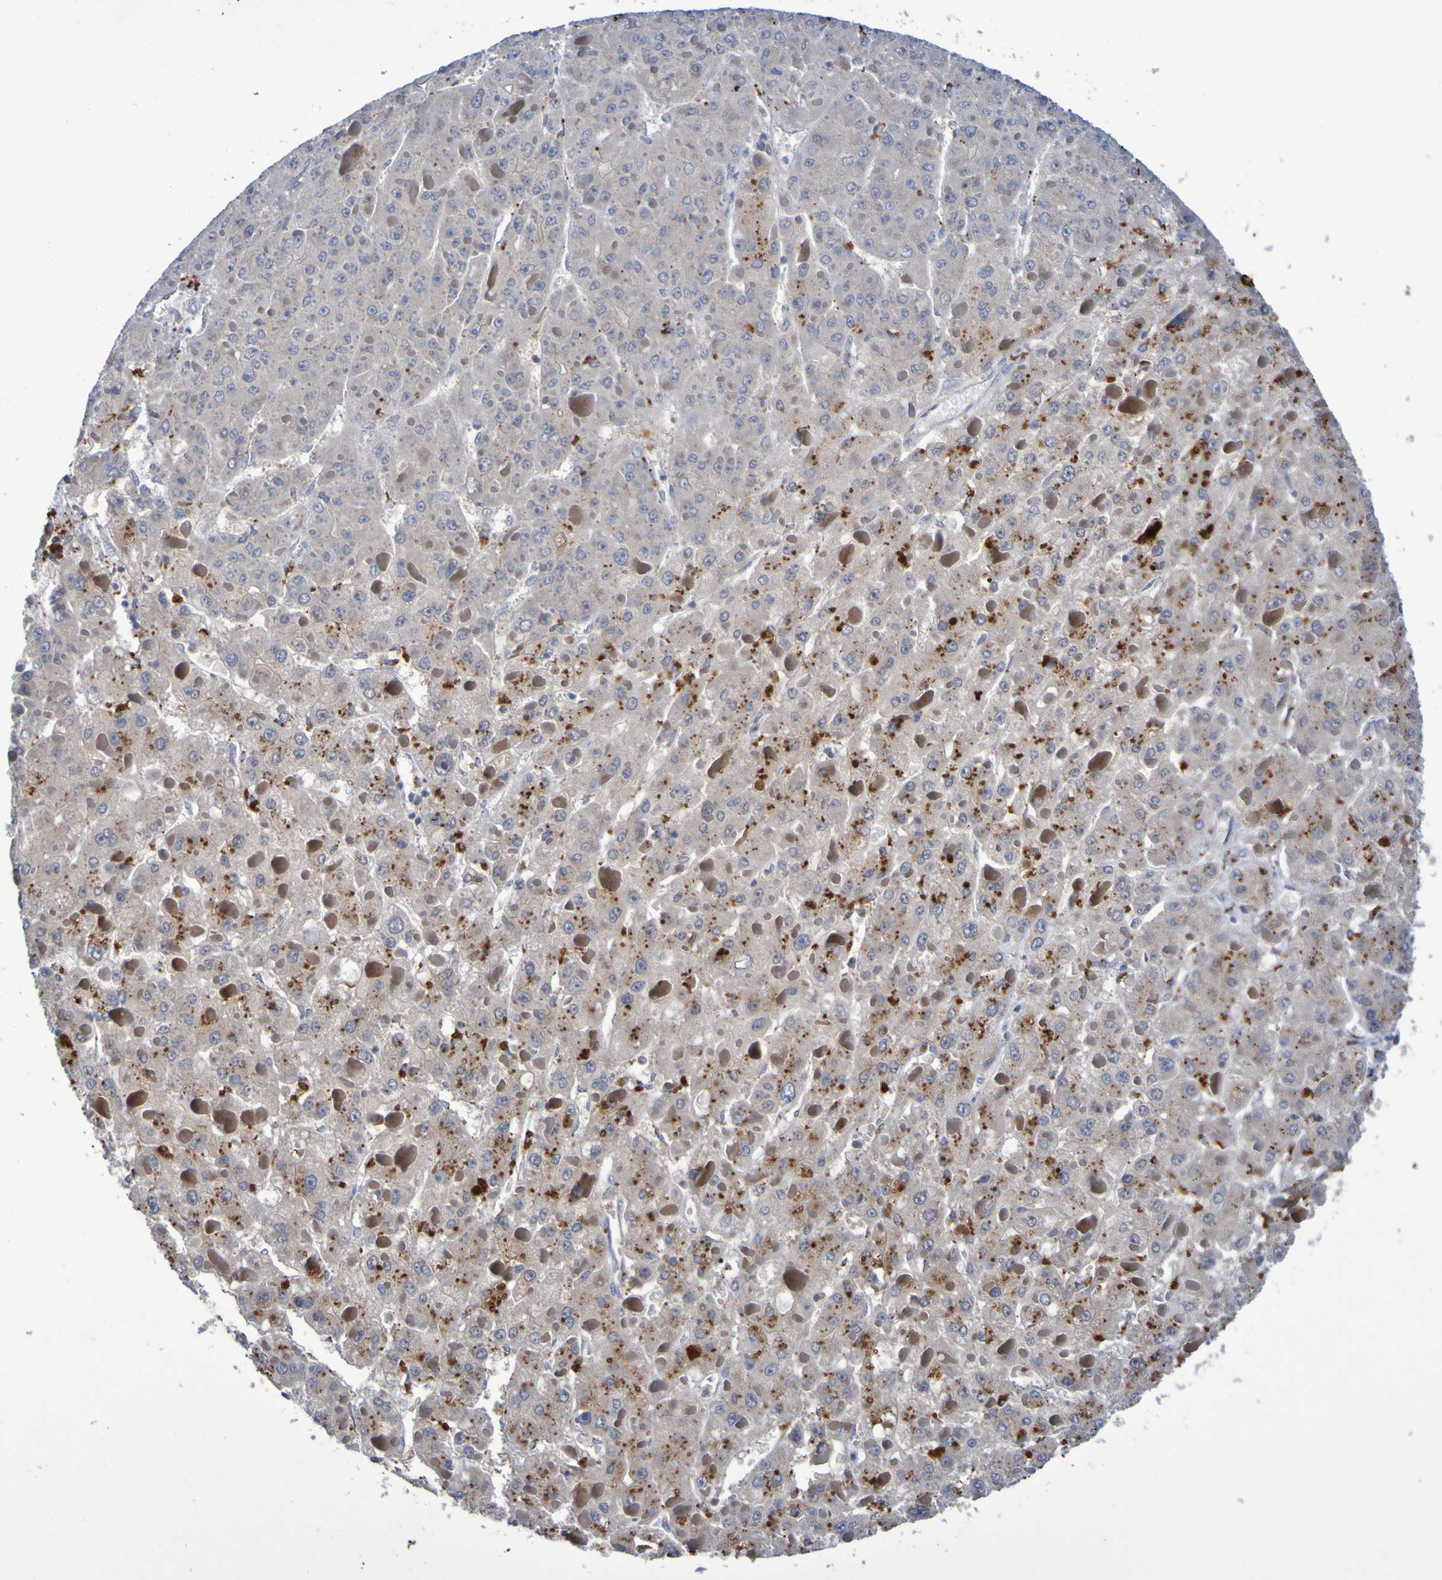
{"staining": {"intensity": "moderate", "quantity": "<25%", "location": "cytoplasmic/membranous"}, "tissue": "liver cancer", "cell_type": "Tumor cells", "image_type": "cancer", "snomed": [{"axis": "morphology", "description": "Carcinoma, Hepatocellular, NOS"}, {"axis": "topography", "description": "Liver"}], "caption": "High-power microscopy captured an immunohistochemistry image of liver hepatocellular carcinoma, revealing moderate cytoplasmic/membranous staining in approximately <25% of tumor cells. The staining was performed using DAB (3,3'-diaminobenzidine), with brown indicating positive protein expression. Nuclei are stained blue with hematoxylin.", "gene": "FBP2", "patient": {"sex": "female", "age": 73}}